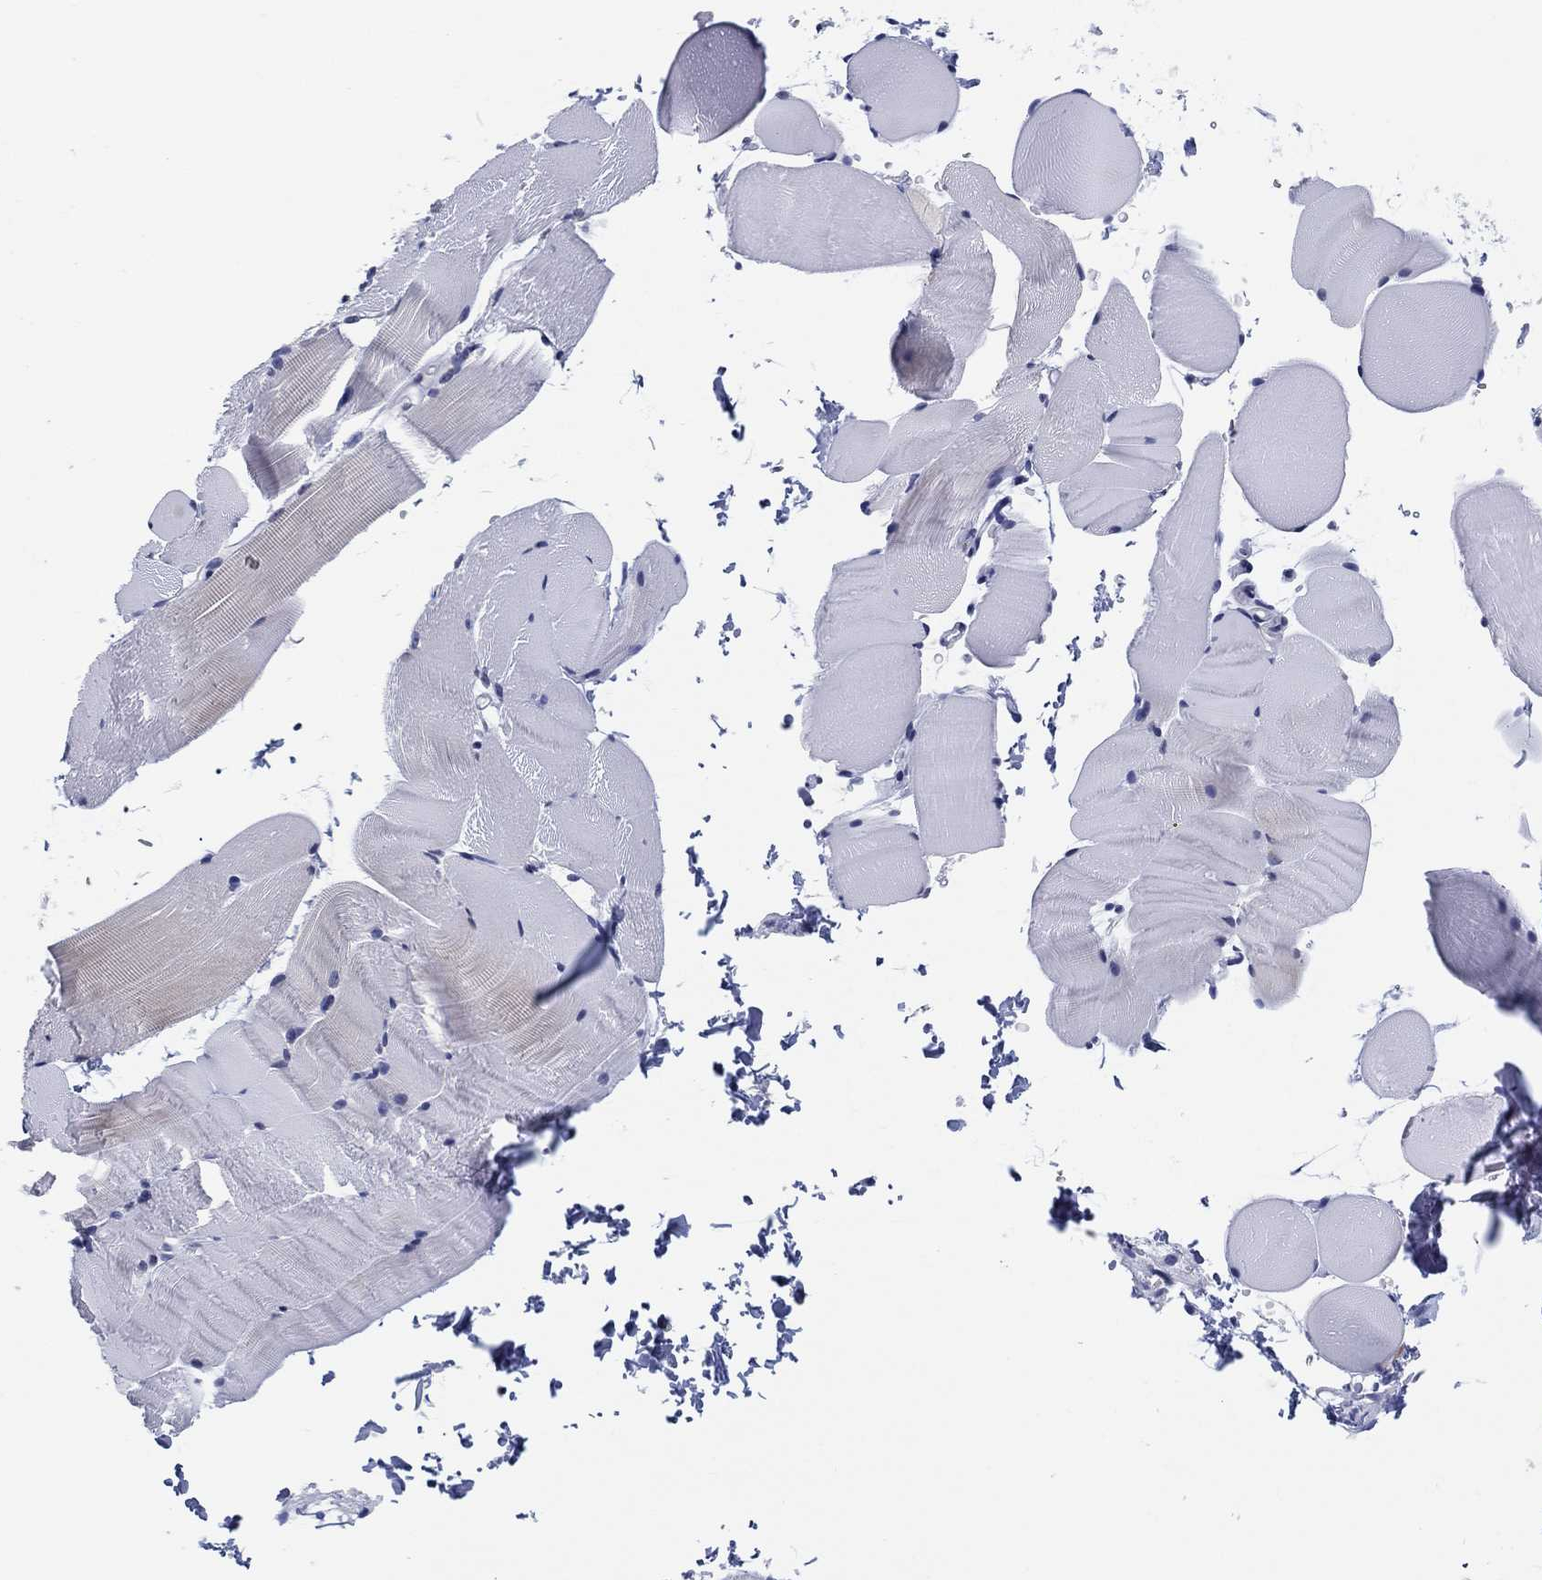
{"staining": {"intensity": "negative", "quantity": "none", "location": "none"}, "tissue": "skeletal muscle", "cell_type": "Myocytes", "image_type": "normal", "snomed": [{"axis": "morphology", "description": "Normal tissue, NOS"}, {"axis": "topography", "description": "Skeletal muscle"}], "caption": "DAB immunohistochemical staining of benign human skeletal muscle shows no significant expression in myocytes. (DAB (3,3'-diaminobenzidine) immunohistochemistry (IHC) with hematoxylin counter stain).", "gene": "OTUB2", "patient": {"sex": "female", "age": 37}}